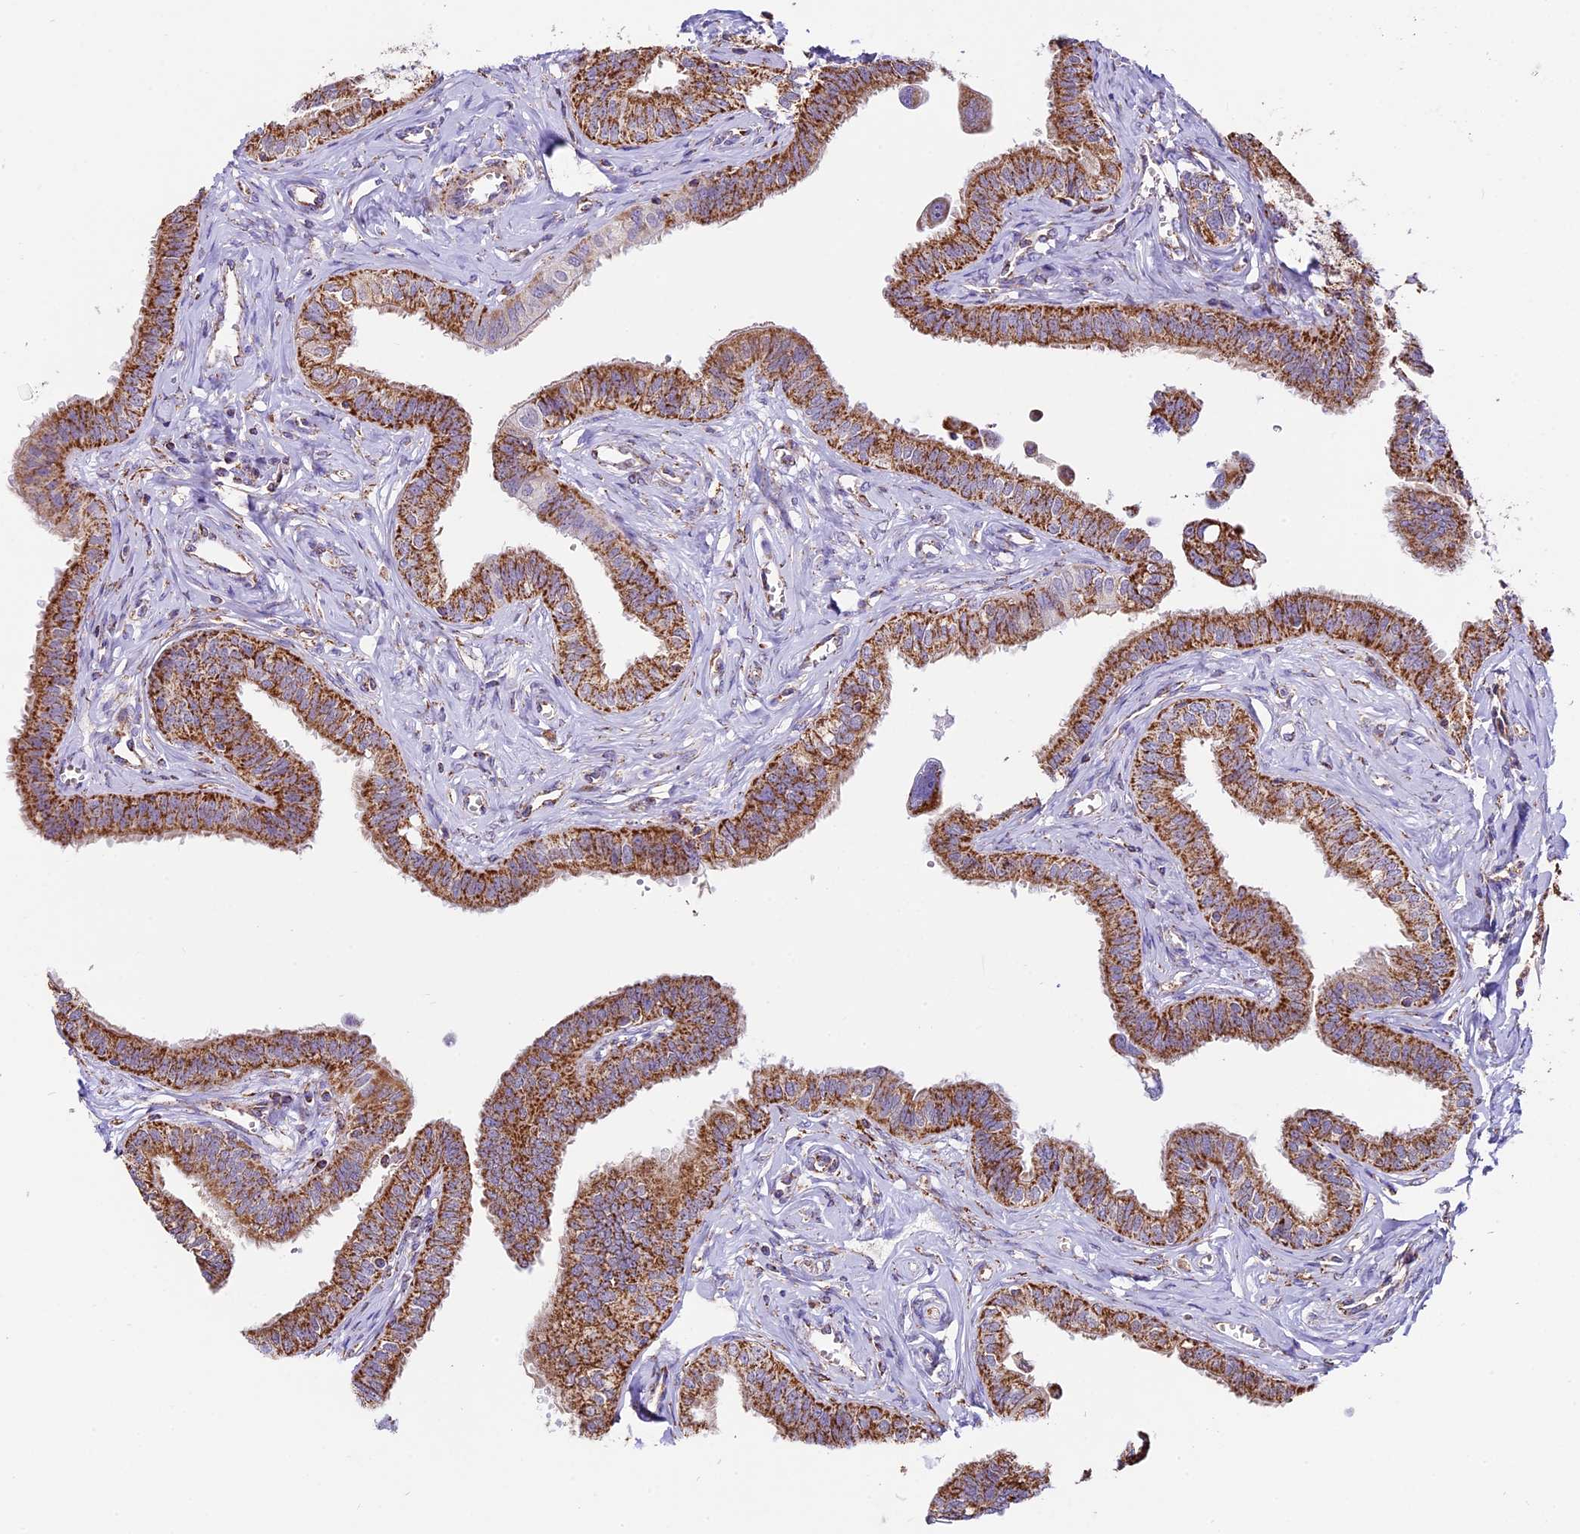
{"staining": {"intensity": "strong", "quantity": ">75%", "location": "cytoplasmic/membranous"}, "tissue": "fallopian tube", "cell_type": "Glandular cells", "image_type": "normal", "snomed": [{"axis": "morphology", "description": "Normal tissue, NOS"}, {"axis": "morphology", "description": "Carcinoma, NOS"}, {"axis": "topography", "description": "Fallopian tube"}, {"axis": "topography", "description": "Ovary"}], "caption": "Normal fallopian tube shows strong cytoplasmic/membranous expression in about >75% of glandular cells (brown staining indicates protein expression, while blue staining denotes nuclei)..", "gene": "NDUFA8", "patient": {"sex": "female", "age": 59}}